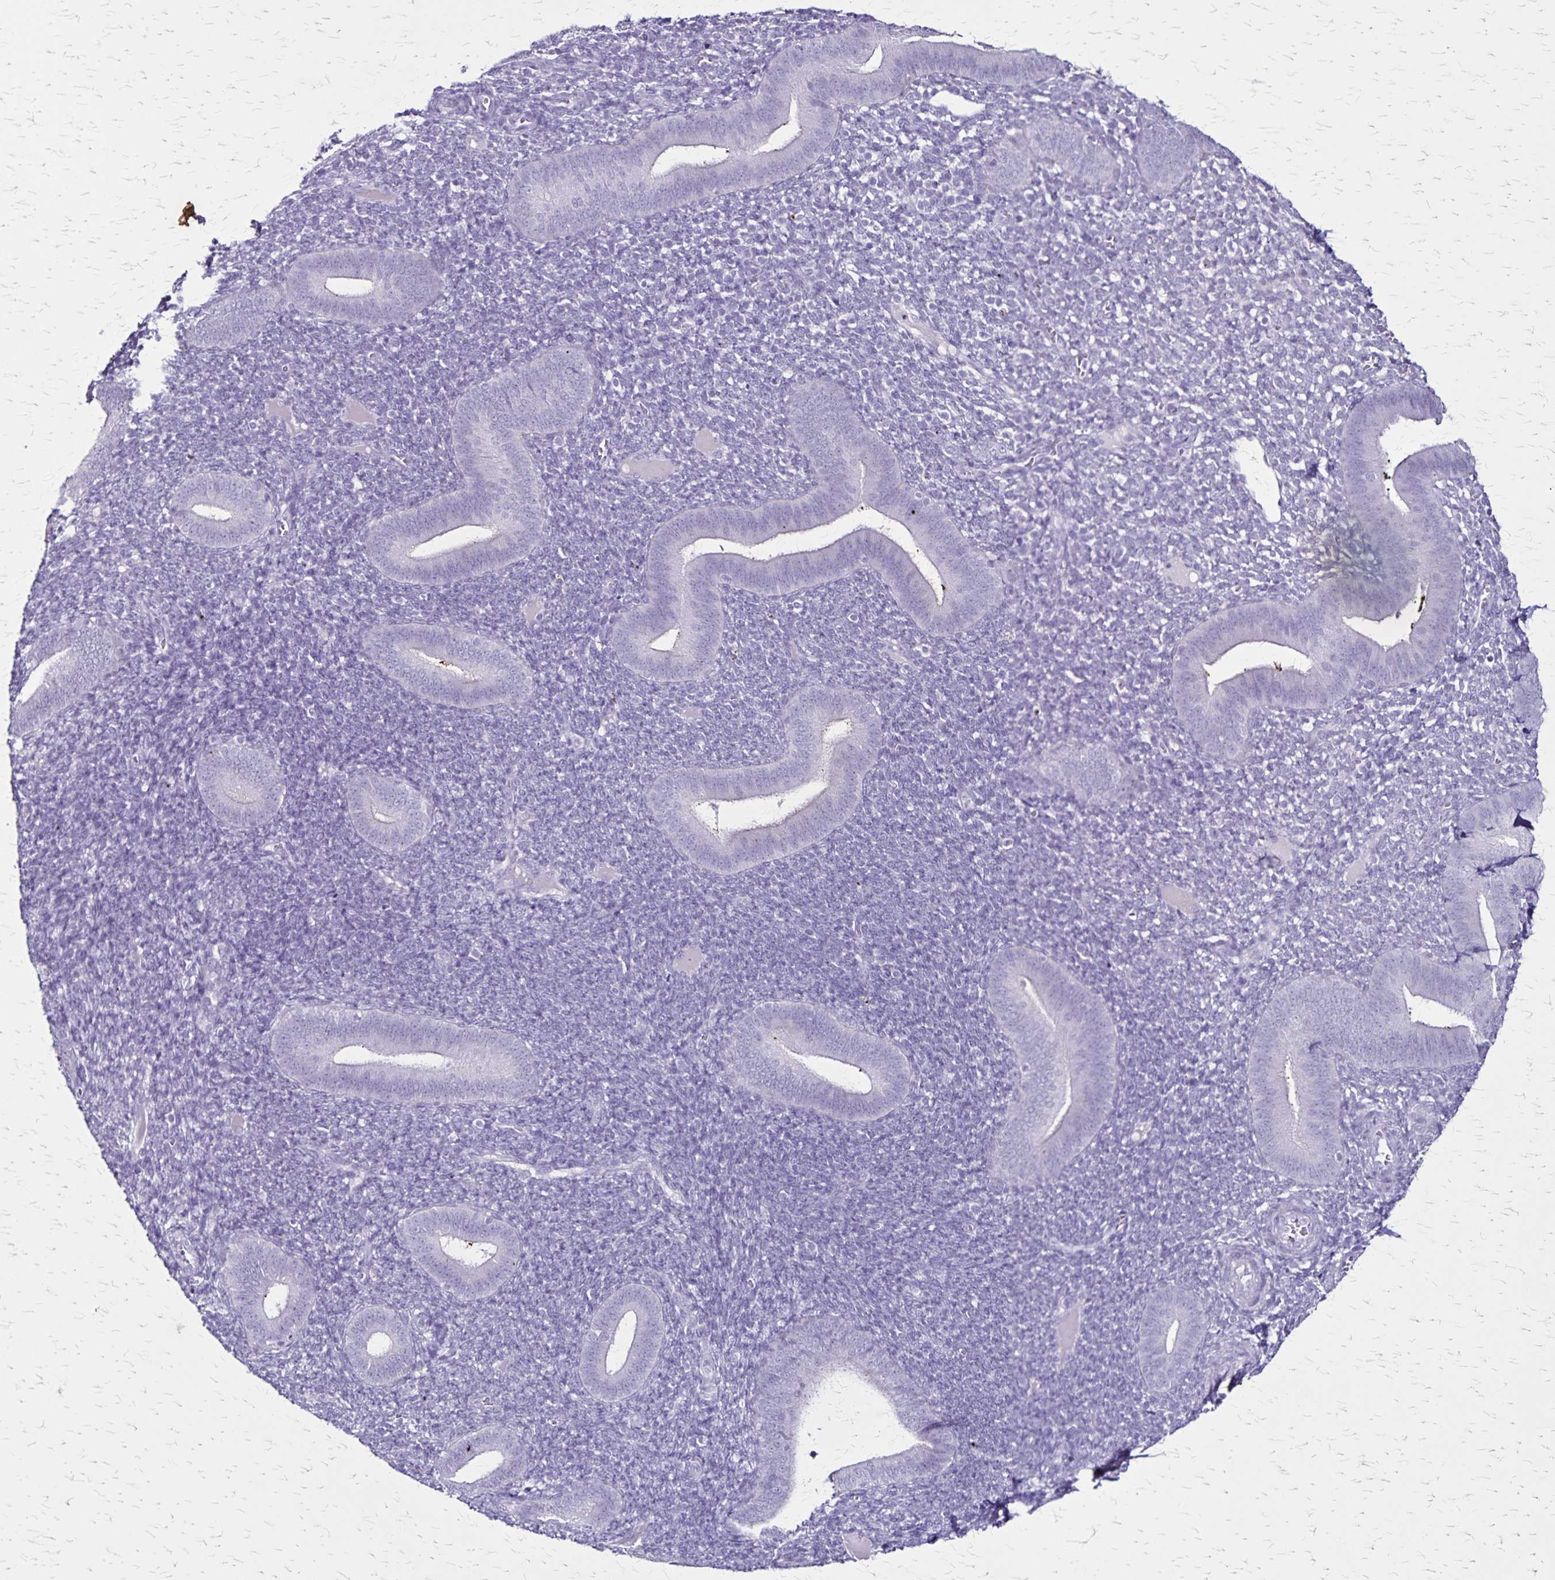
{"staining": {"intensity": "negative", "quantity": "none", "location": "none"}, "tissue": "endometrium", "cell_type": "Cells in endometrial stroma", "image_type": "normal", "snomed": [{"axis": "morphology", "description": "Normal tissue, NOS"}, {"axis": "topography", "description": "Endometrium"}], "caption": "Human endometrium stained for a protein using immunohistochemistry demonstrates no expression in cells in endometrial stroma.", "gene": "KRT2", "patient": {"sex": "female", "age": 25}}